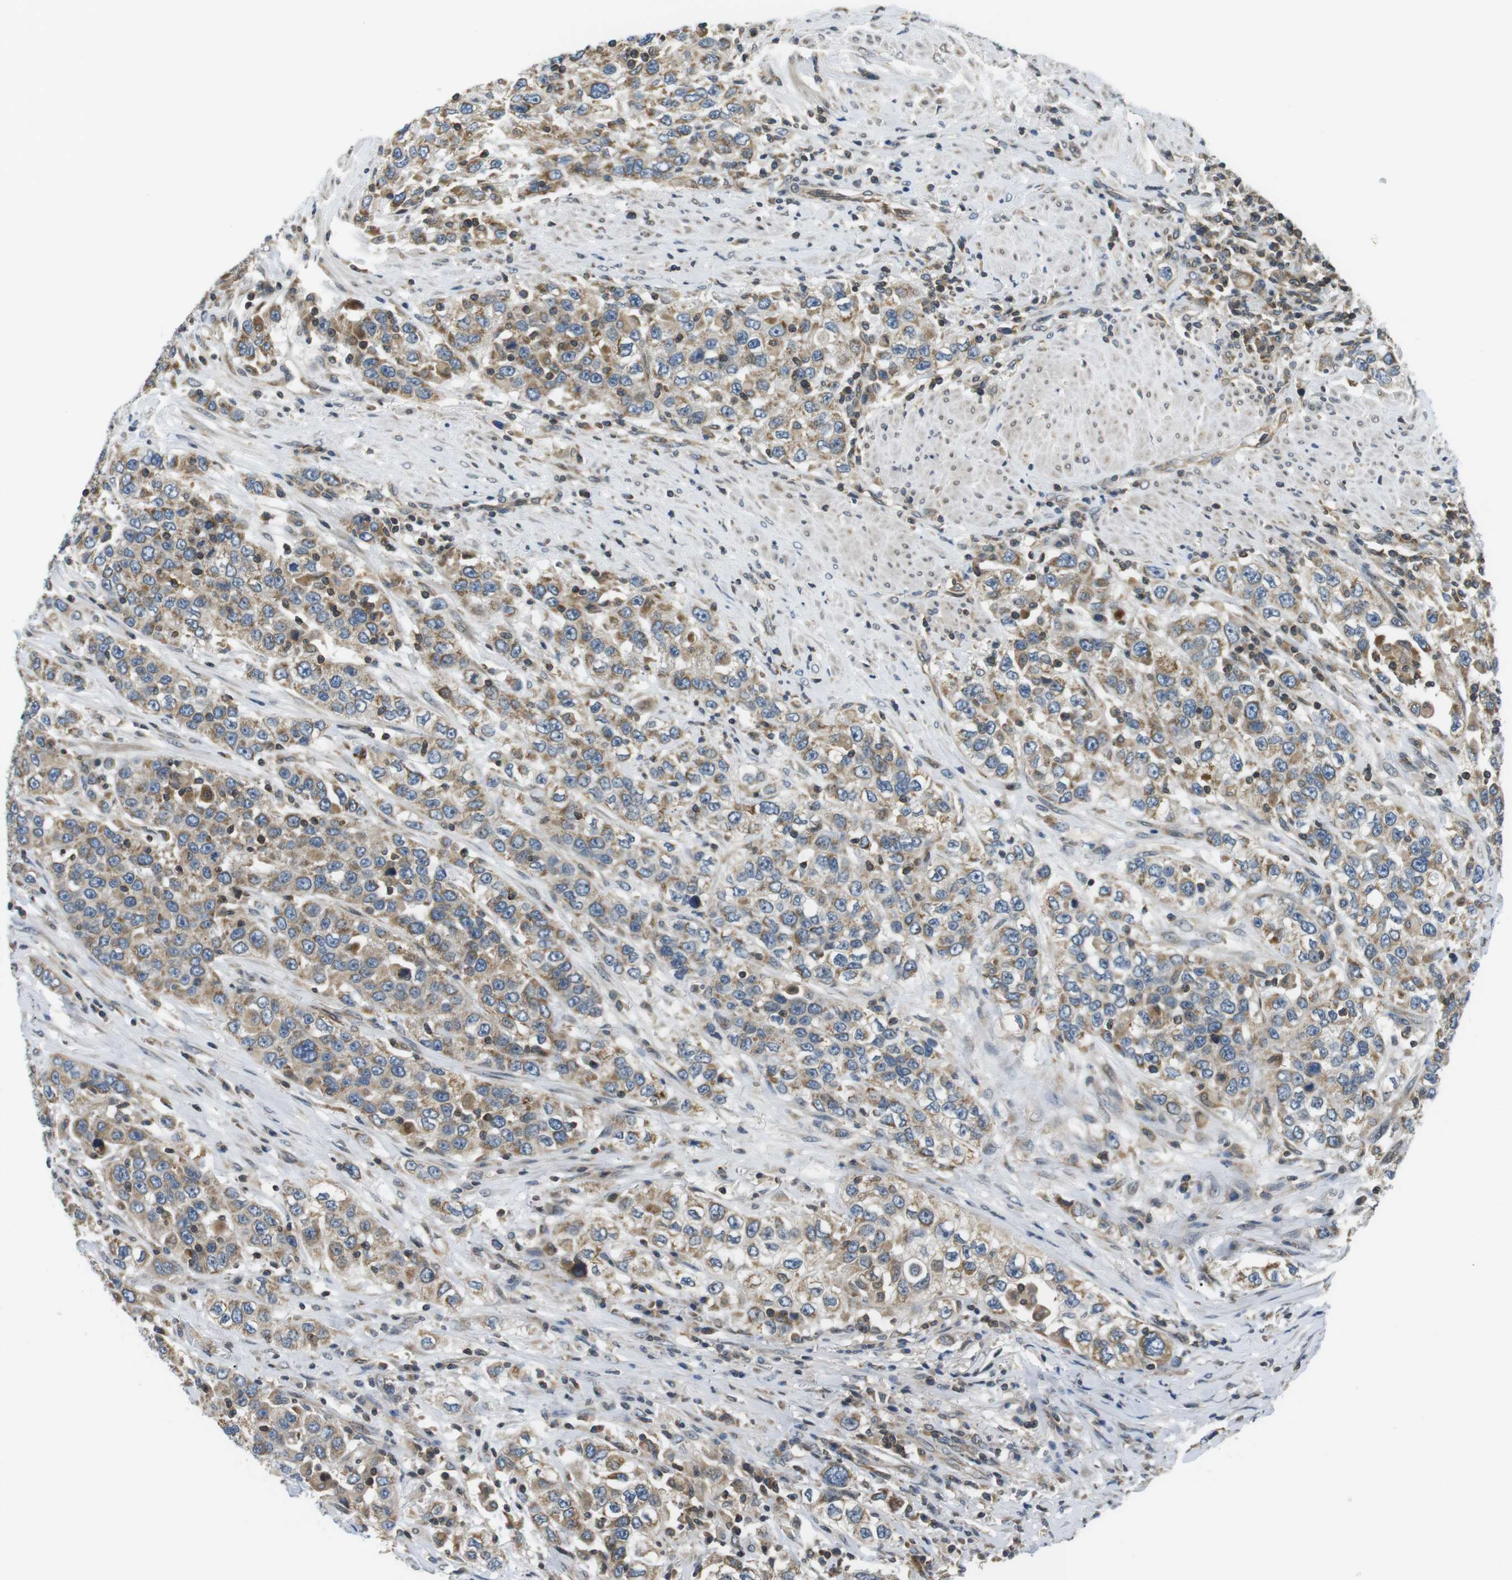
{"staining": {"intensity": "weak", "quantity": ">75%", "location": "cytoplasmic/membranous"}, "tissue": "urothelial cancer", "cell_type": "Tumor cells", "image_type": "cancer", "snomed": [{"axis": "morphology", "description": "Urothelial carcinoma, High grade"}, {"axis": "topography", "description": "Urinary bladder"}], "caption": "Immunohistochemistry of human high-grade urothelial carcinoma exhibits low levels of weak cytoplasmic/membranous staining in approximately >75% of tumor cells.", "gene": "TMX4", "patient": {"sex": "female", "age": 80}}